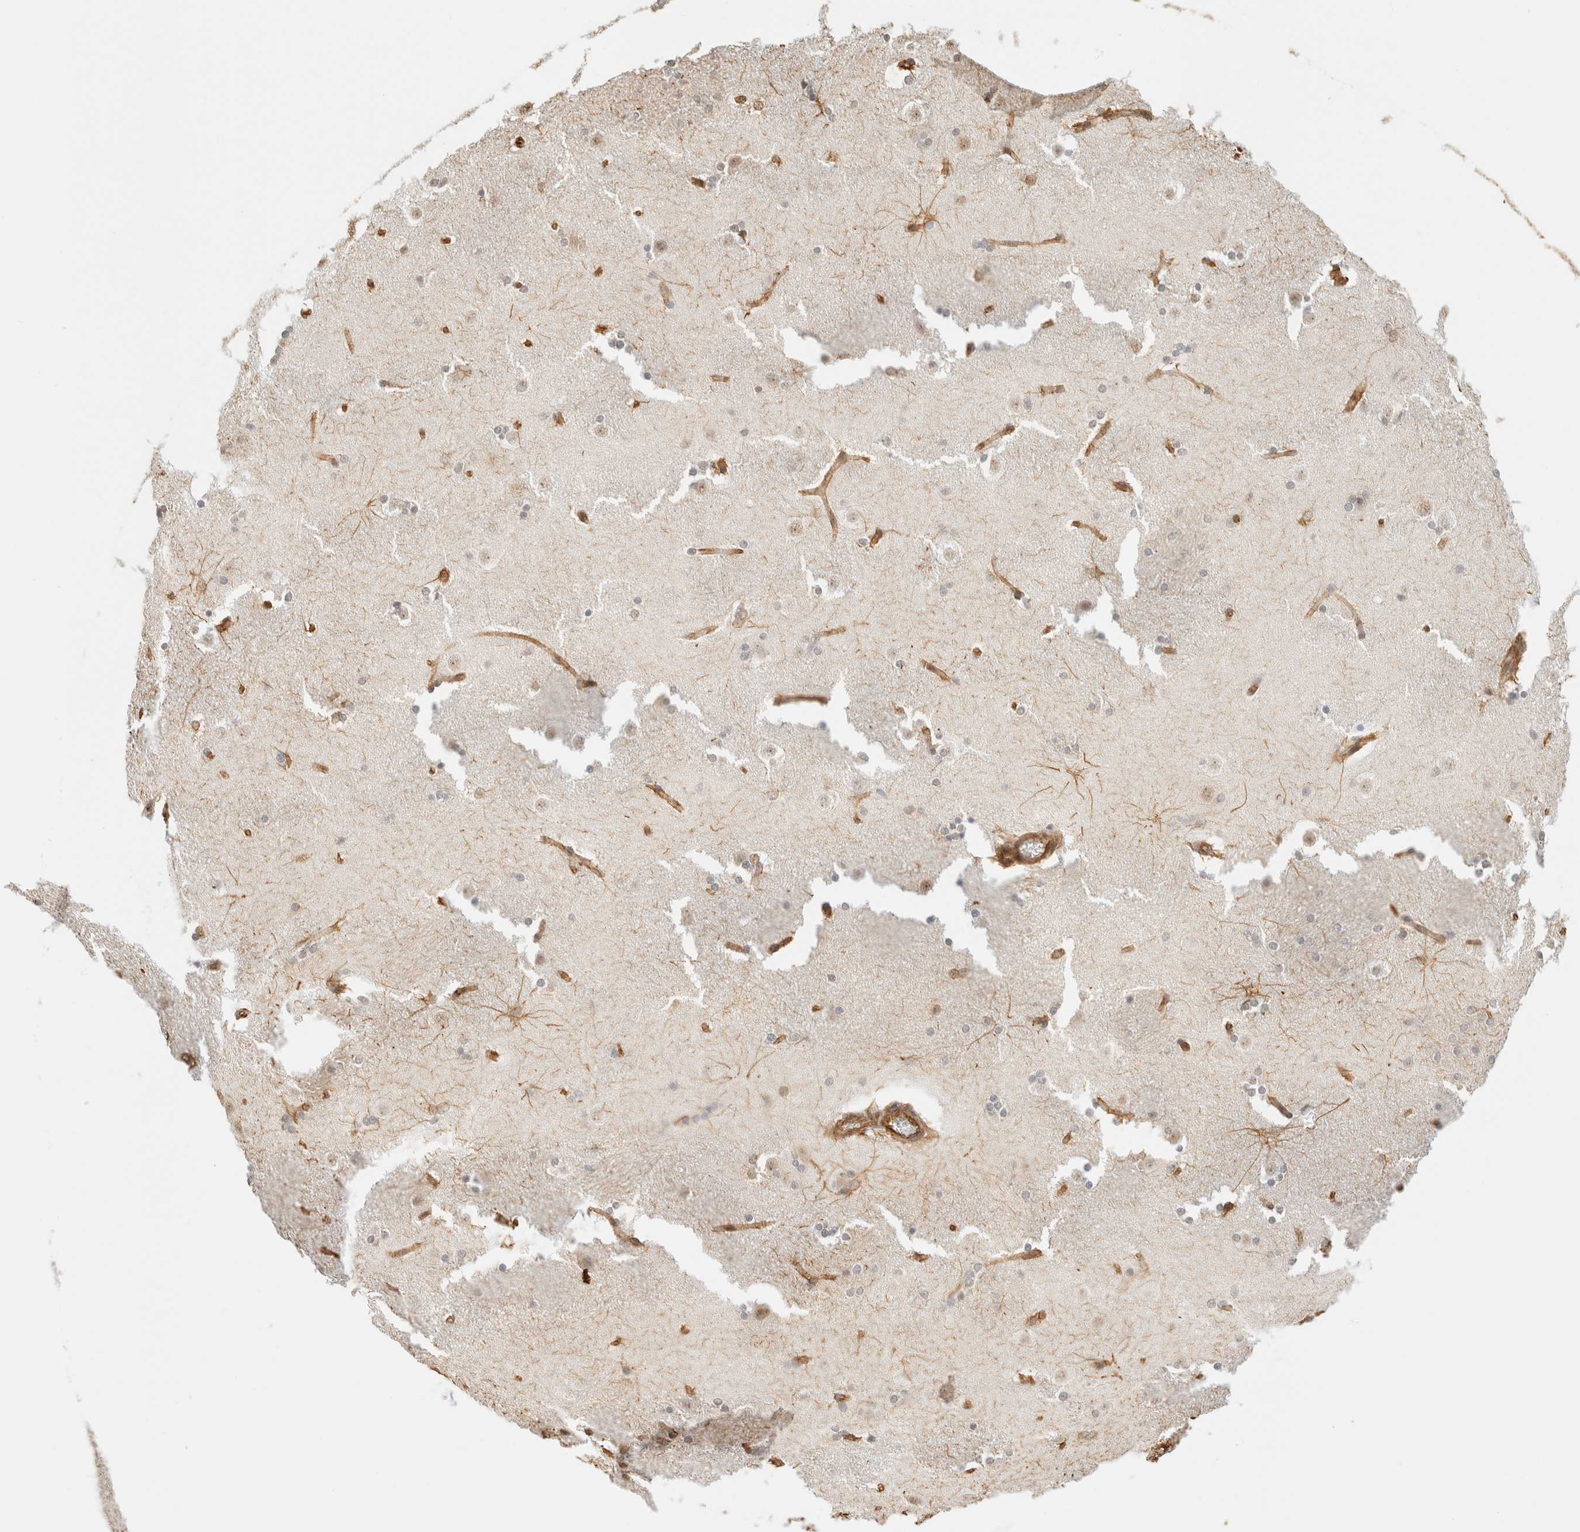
{"staining": {"intensity": "moderate", "quantity": "25%-75%", "location": "cytoplasmic/membranous,nuclear"}, "tissue": "caudate", "cell_type": "Glial cells", "image_type": "normal", "snomed": [{"axis": "morphology", "description": "Normal tissue, NOS"}, {"axis": "topography", "description": "Lateral ventricle wall"}], "caption": "Immunohistochemistry (DAB) staining of benign human caudate displays moderate cytoplasmic/membranous,nuclear protein staining in about 25%-75% of glial cells.", "gene": "ARID5A", "patient": {"sex": "female", "age": 19}}